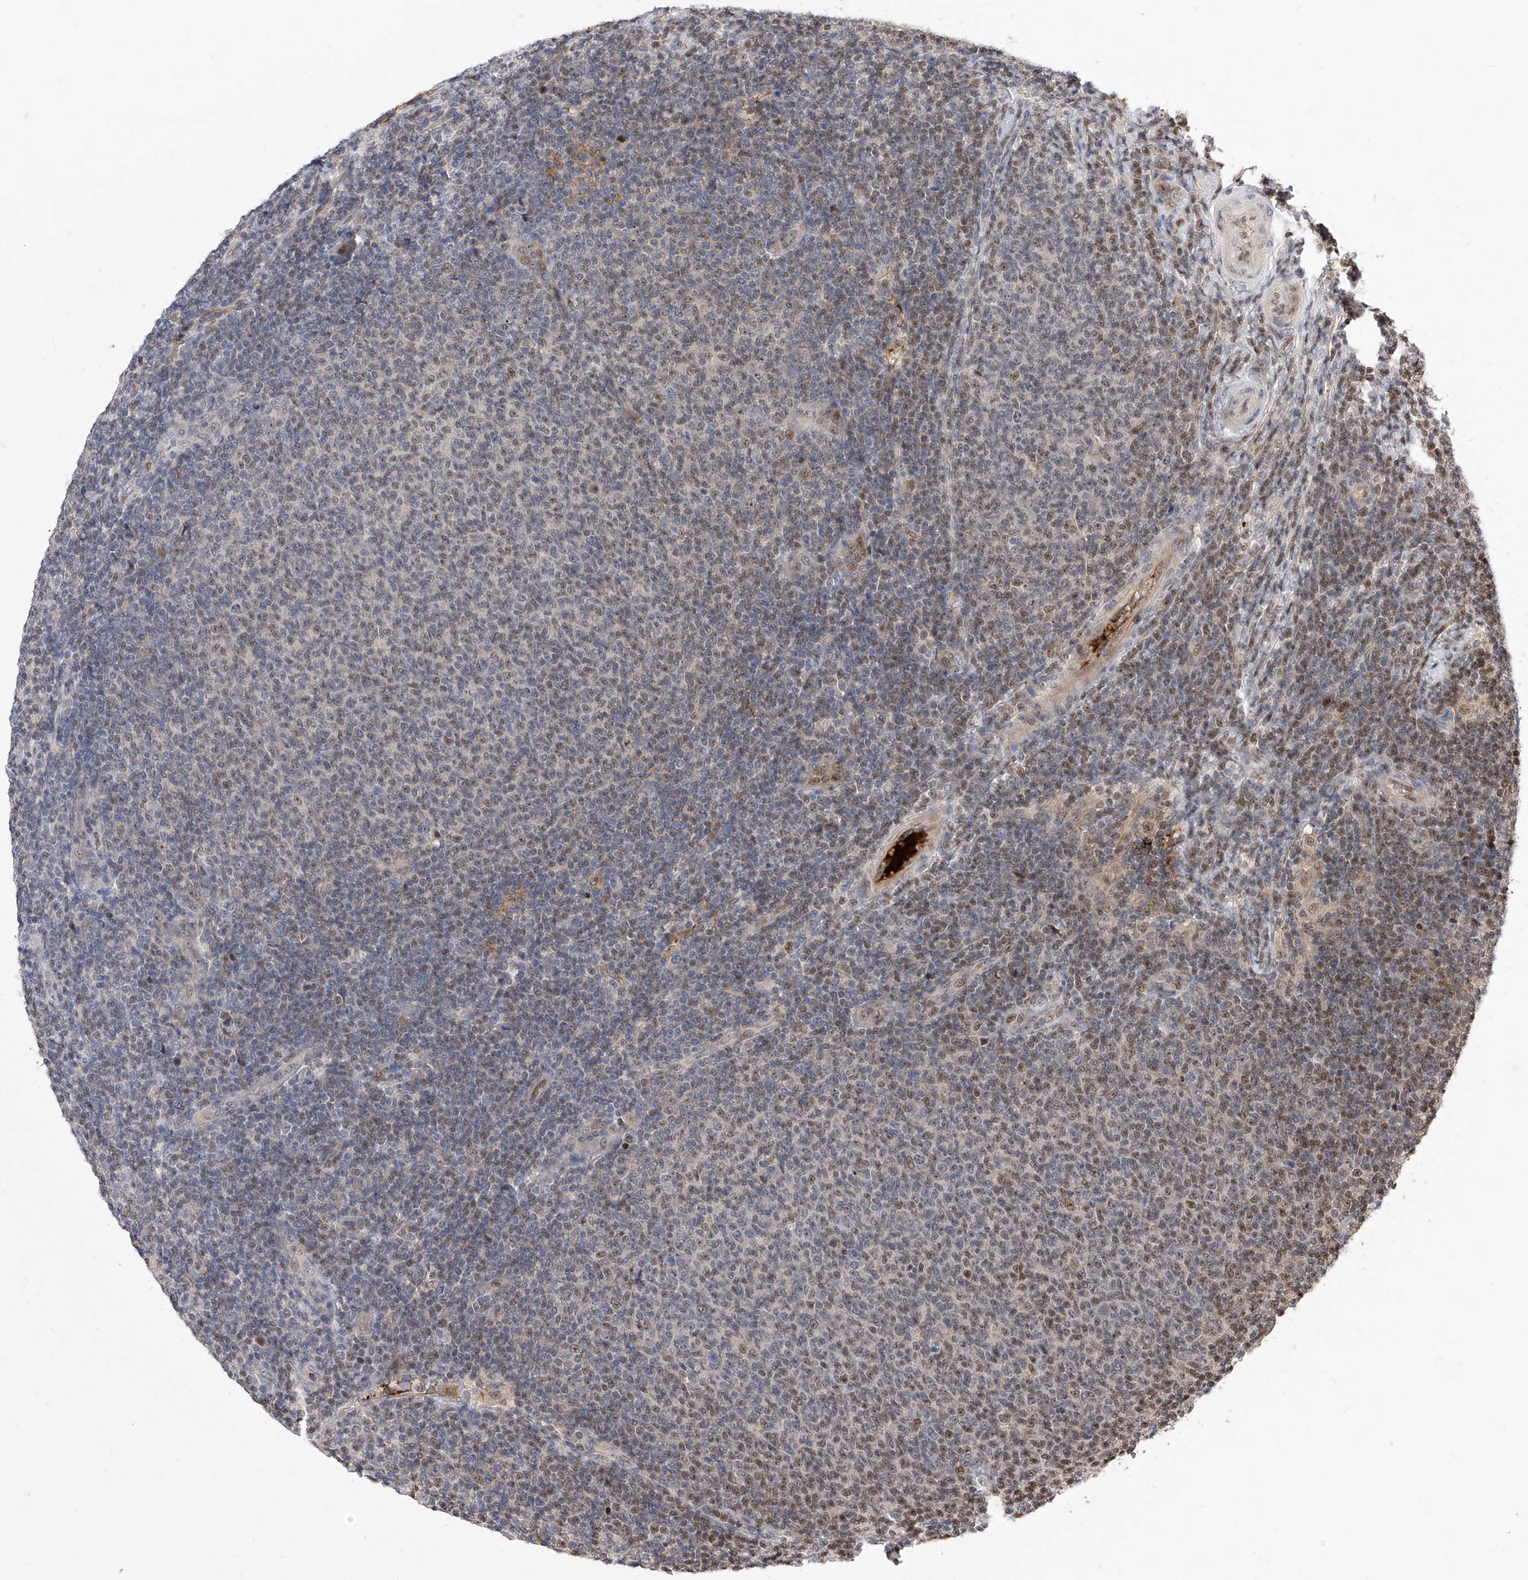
{"staining": {"intensity": "weak", "quantity": "25%-75%", "location": "nuclear"}, "tissue": "lymphoma", "cell_type": "Tumor cells", "image_type": "cancer", "snomed": [{"axis": "morphology", "description": "Malignant lymphoma, non-Hodgkin's type, Low grade"}, {"axis": "topography", "description": "Lymph node"}], "caption": "Tumor cells reveal low levels of weak nuclear staining in about 25%-75% of cells in malignant lymphoma, non-Hodgkin's type (low-grade).", "gene": "LGR4", "patient": {"sex": "male", "age": 66}}